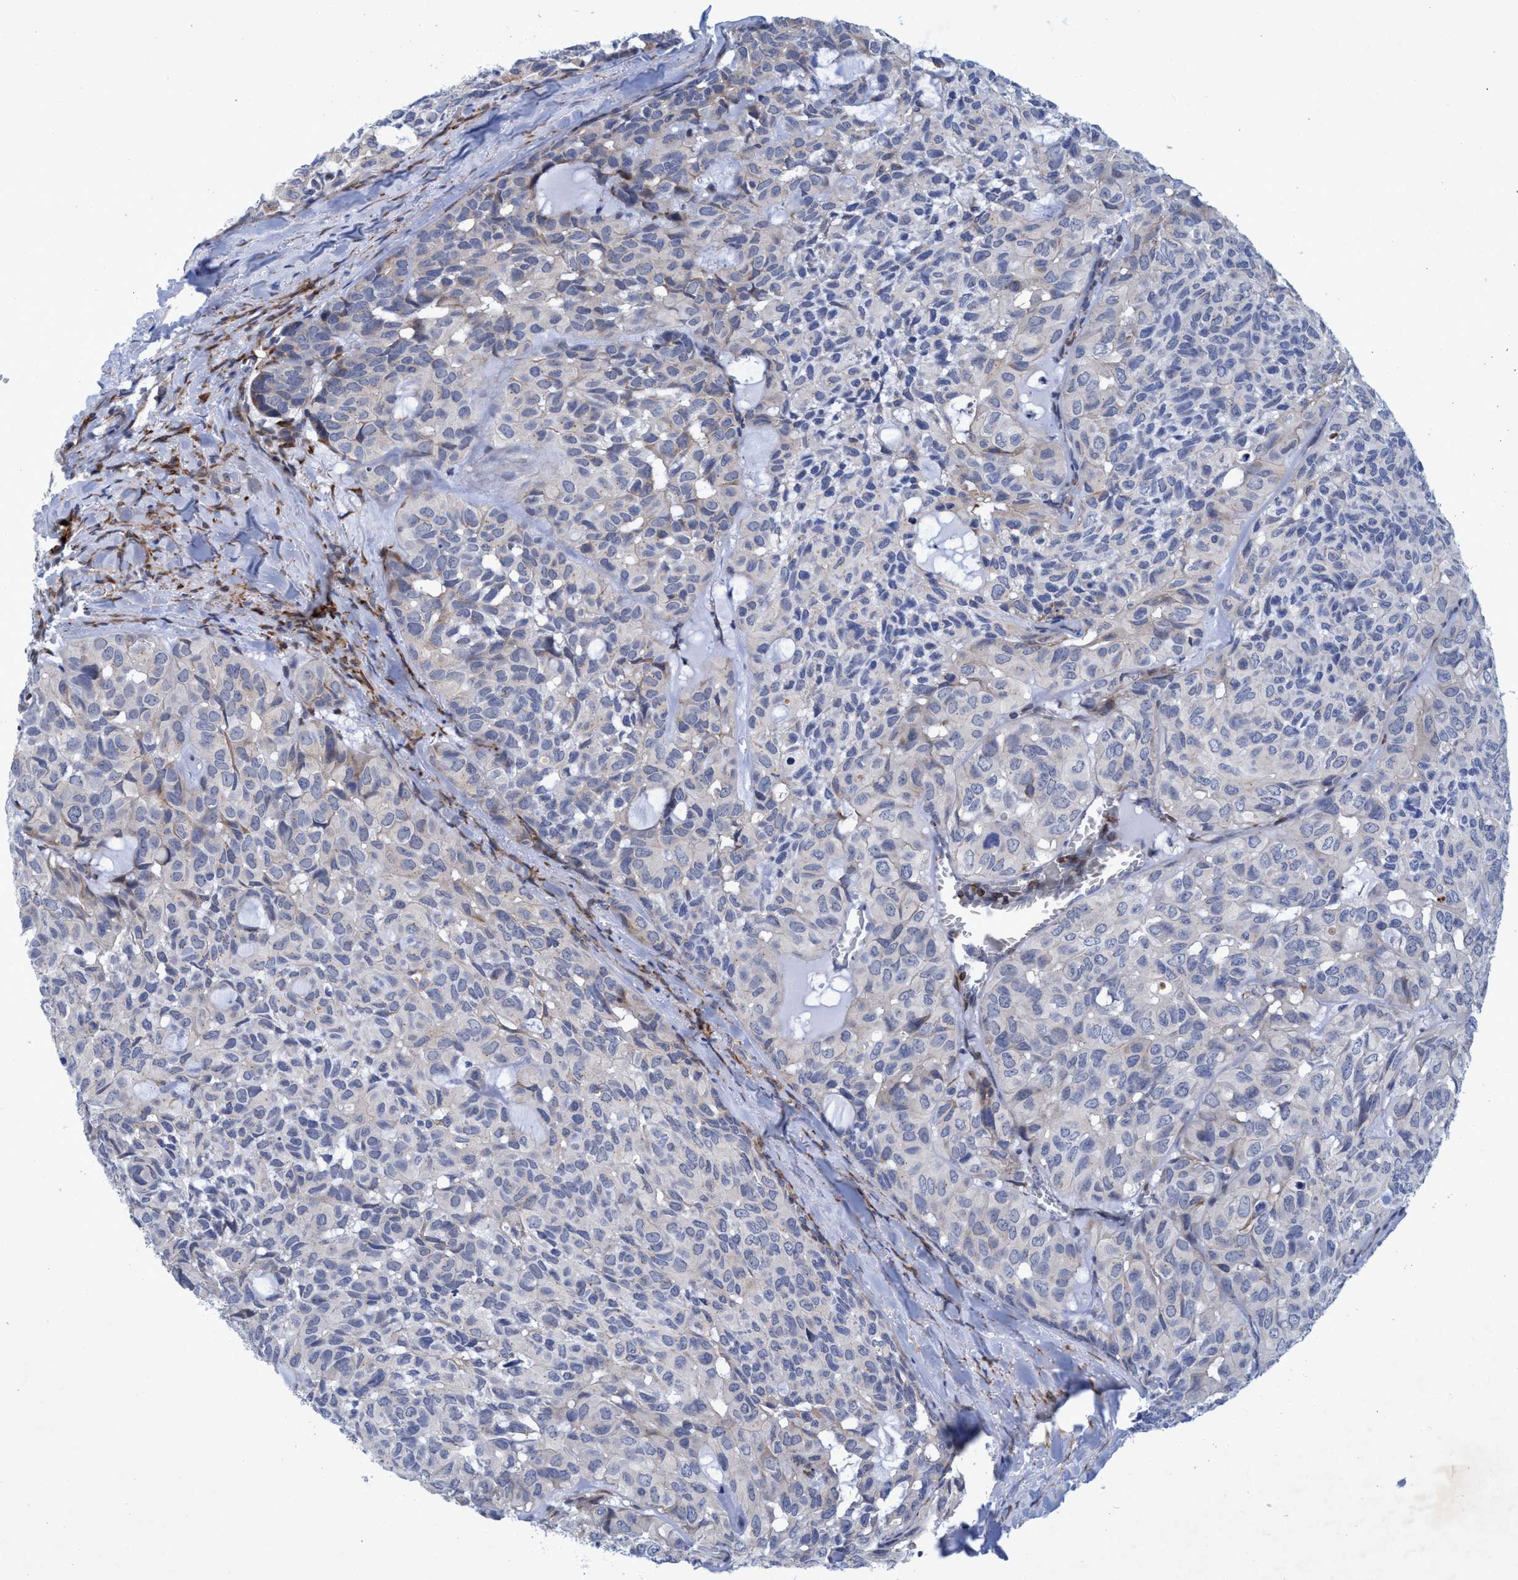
{"staining": {"intensity": "negative", "quantity": "none", "location": "none"}, "tissue": "head and neck cancer", "cell_type": "Tumor cells", "image_type": "cancer", "snomed": [{"axis": "morphology", "description": "Adenocarcinoma, NOS"}, {"axis": "topography", "description": "Salivary gland, NOS"}, {"axis": "topography", "description": "Head-Neck"}], "caption": "High power microscopy photomicrograph of an immunohistochemistry (IHC) photomicrograph of head and neck cancer (adenocarcinoma), revealing no significant staining in tumor cells.", "gene": "SLC43A2", "patient": {"sex": "female", "age": 76}}